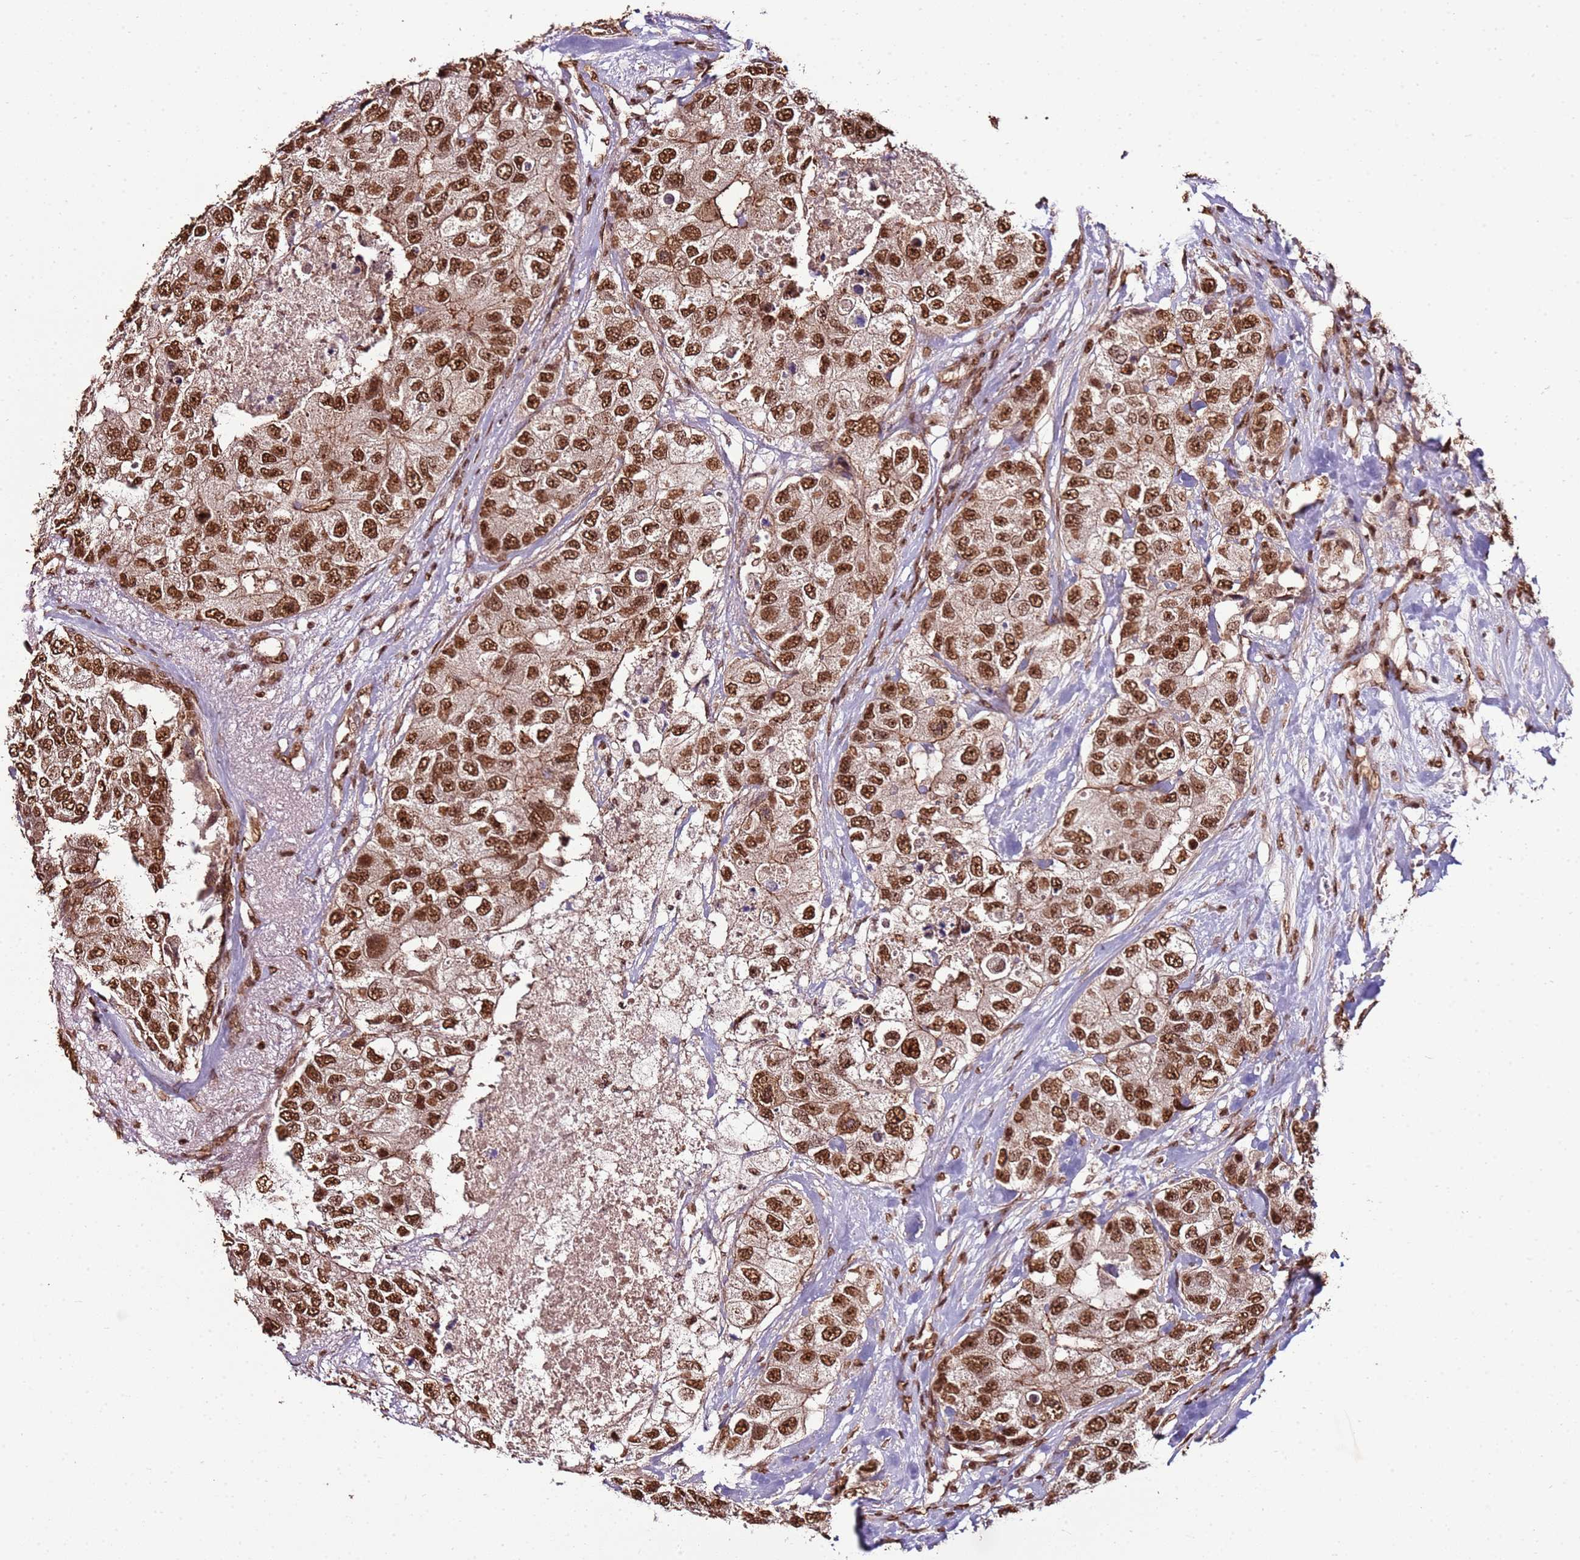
{"staining": {"intensity": "strong", "quantity": ">75%", "location": "nuclear"}, "tissue": "breast cancer", "cell_type": "Tumor cells", "image_type": "cancer", "snomed": [{"axis": "morphology", "description": "Duct carcinoma"}, {"axis": "topography", "description": "Breast"}], "caption": "Approximately >75% of tumor cells in human breast invasive ductal carcinoma reveal strong nuclear protein positivity as visualized by brown immunohistochemical staining.", "gene": "ZBTB12", "patient": {"sex": "female", "age": 62}}